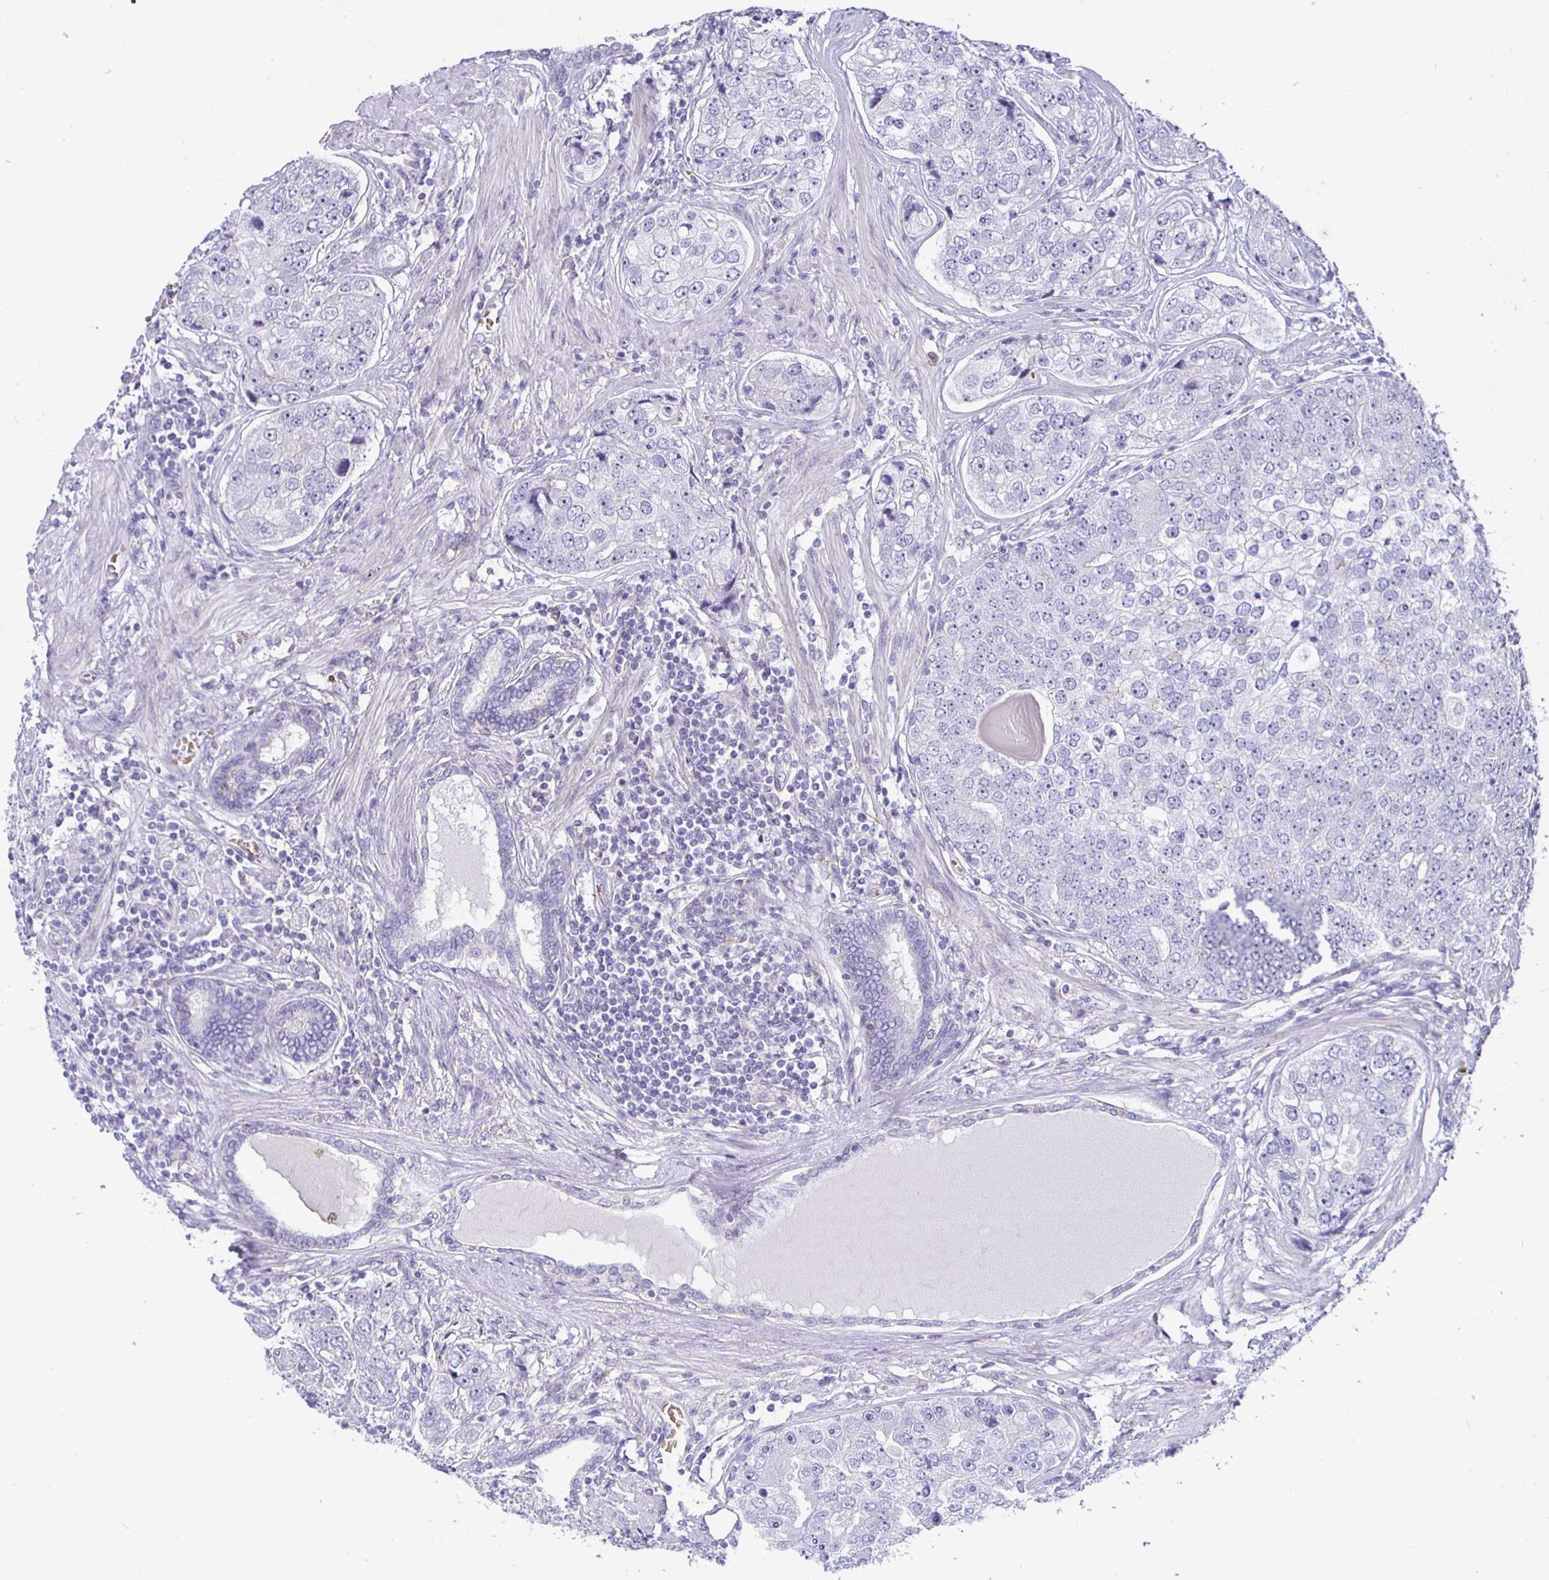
{"staining": {"intensity": "negative", "quantity": "none", "location": "none"}, "tissue": "prostate cancer", "cell_type": "Tumor cells", "image_type": "cancer", "snomed": [{"axis": "morphology", "description": "Adenocarcinoma, High grade"}, {"axis": "topography", "description": "Prostate"}], "caption": "An IHC micrograph of prostate cancer is shown. There is no staining in tumor cells of prostate cancer.", "gene": "SIRPA", "patient": {"sex": "male", "age": 60}}